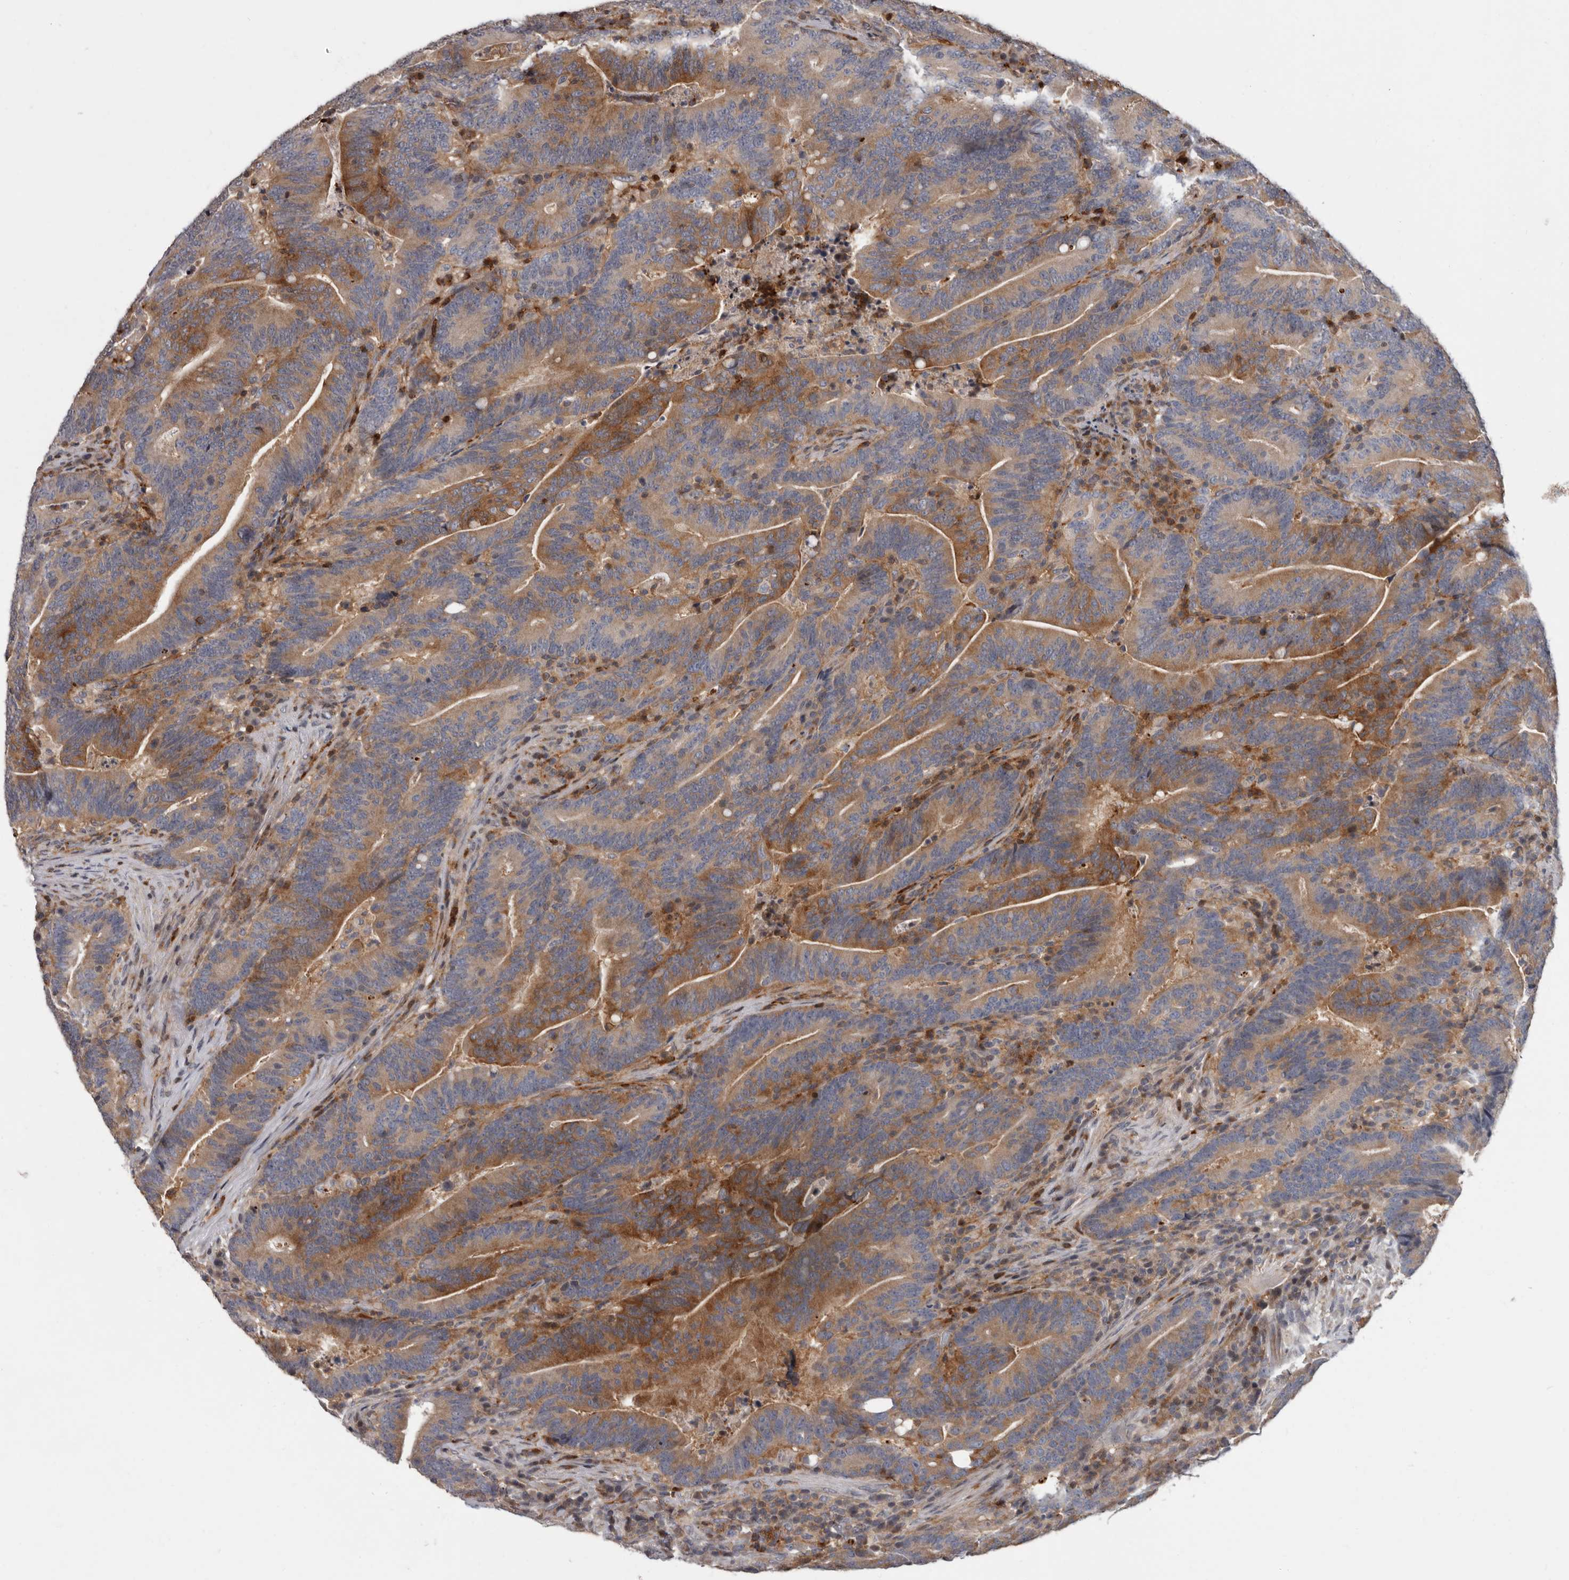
{"staining": {"intensity": "moderate", "quantity": ">75%", "location": "cytoplasmic/membranous"}, "tissue": "colorectal cancer", "cell_type": "Tumor cells", "image_type": "cancer", "snomed": [{"axis": "morphology", "description": "Adenocarcinoma, NOS"}, {"axis": "topography", "description": "Colon"}], "caption": "Colorectal cancer was stained to show a protein in brown. There is medium levels of moderate cytoplasmic/membranous expression in about >75% of tumor cells. The staining was performed using DAB, with brown indicating positive protein expression. Nuclei are stained blue with hematoxylin.", "gene": "FGFR4", "patient": {"sex": "female", "age": 66}}